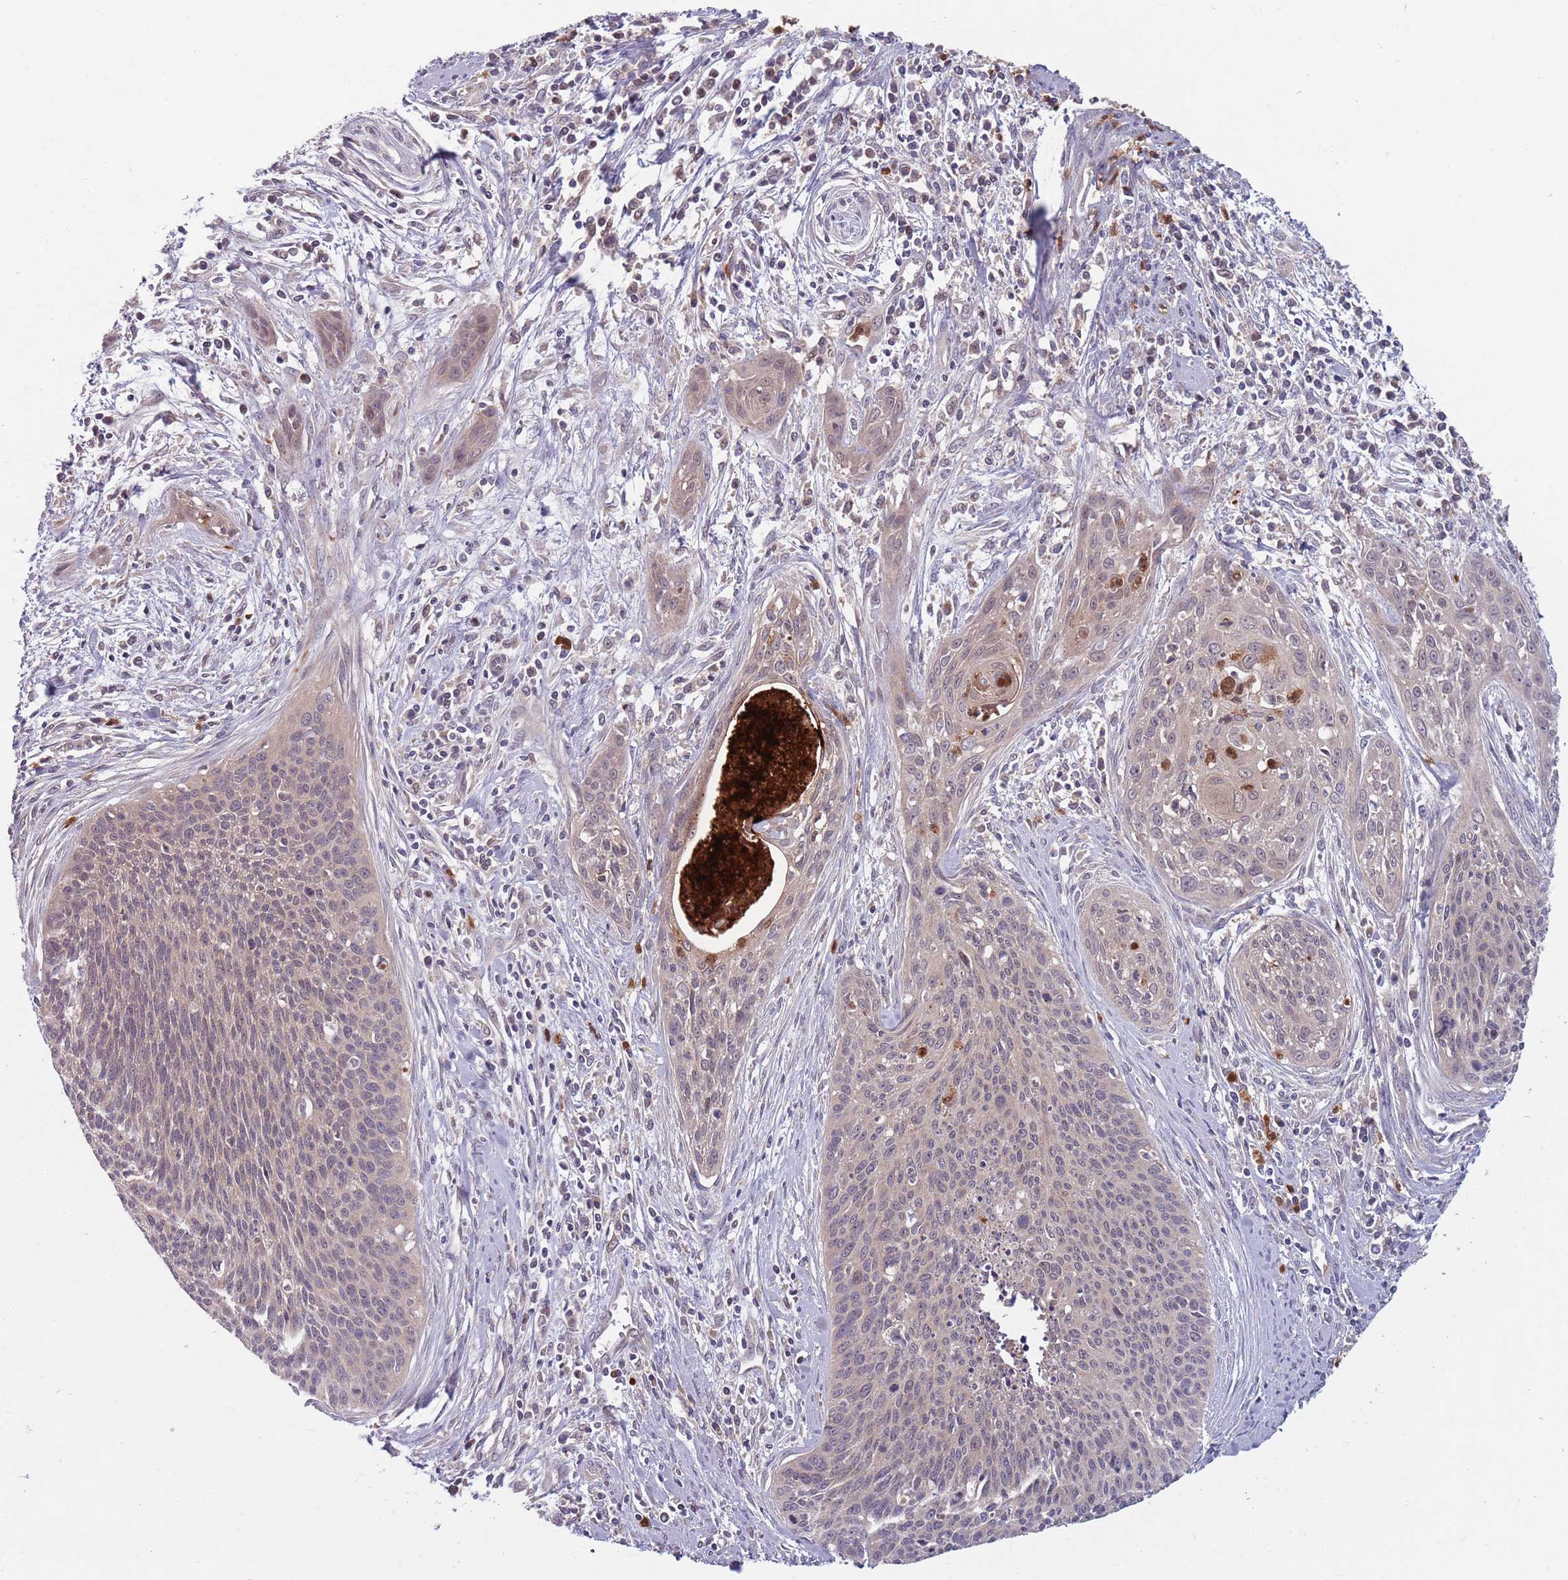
{"staining": {"intensity": "negative", "quantity": "none", "location": "none"}, "tissue": "cervical cancer", "cell_type": "Tumor cells", "image_type": "cancer", "snomed": [{"axis": "morphology", "description": "Squamous cell carcinoma, NOS"}, {"axis": "topography", "description": "Cervix"}], "caption": "The IHC micrograph has no significant positivity in tumor cells of cervical squamous cell carcinoma tissue. (Brightfield microscopy of DAB (3,3'-diaminobenzidine) immunohistochemistry at high magnification).", "gene": "TYW1", "patient": {"sex": "female", "age": 55}}